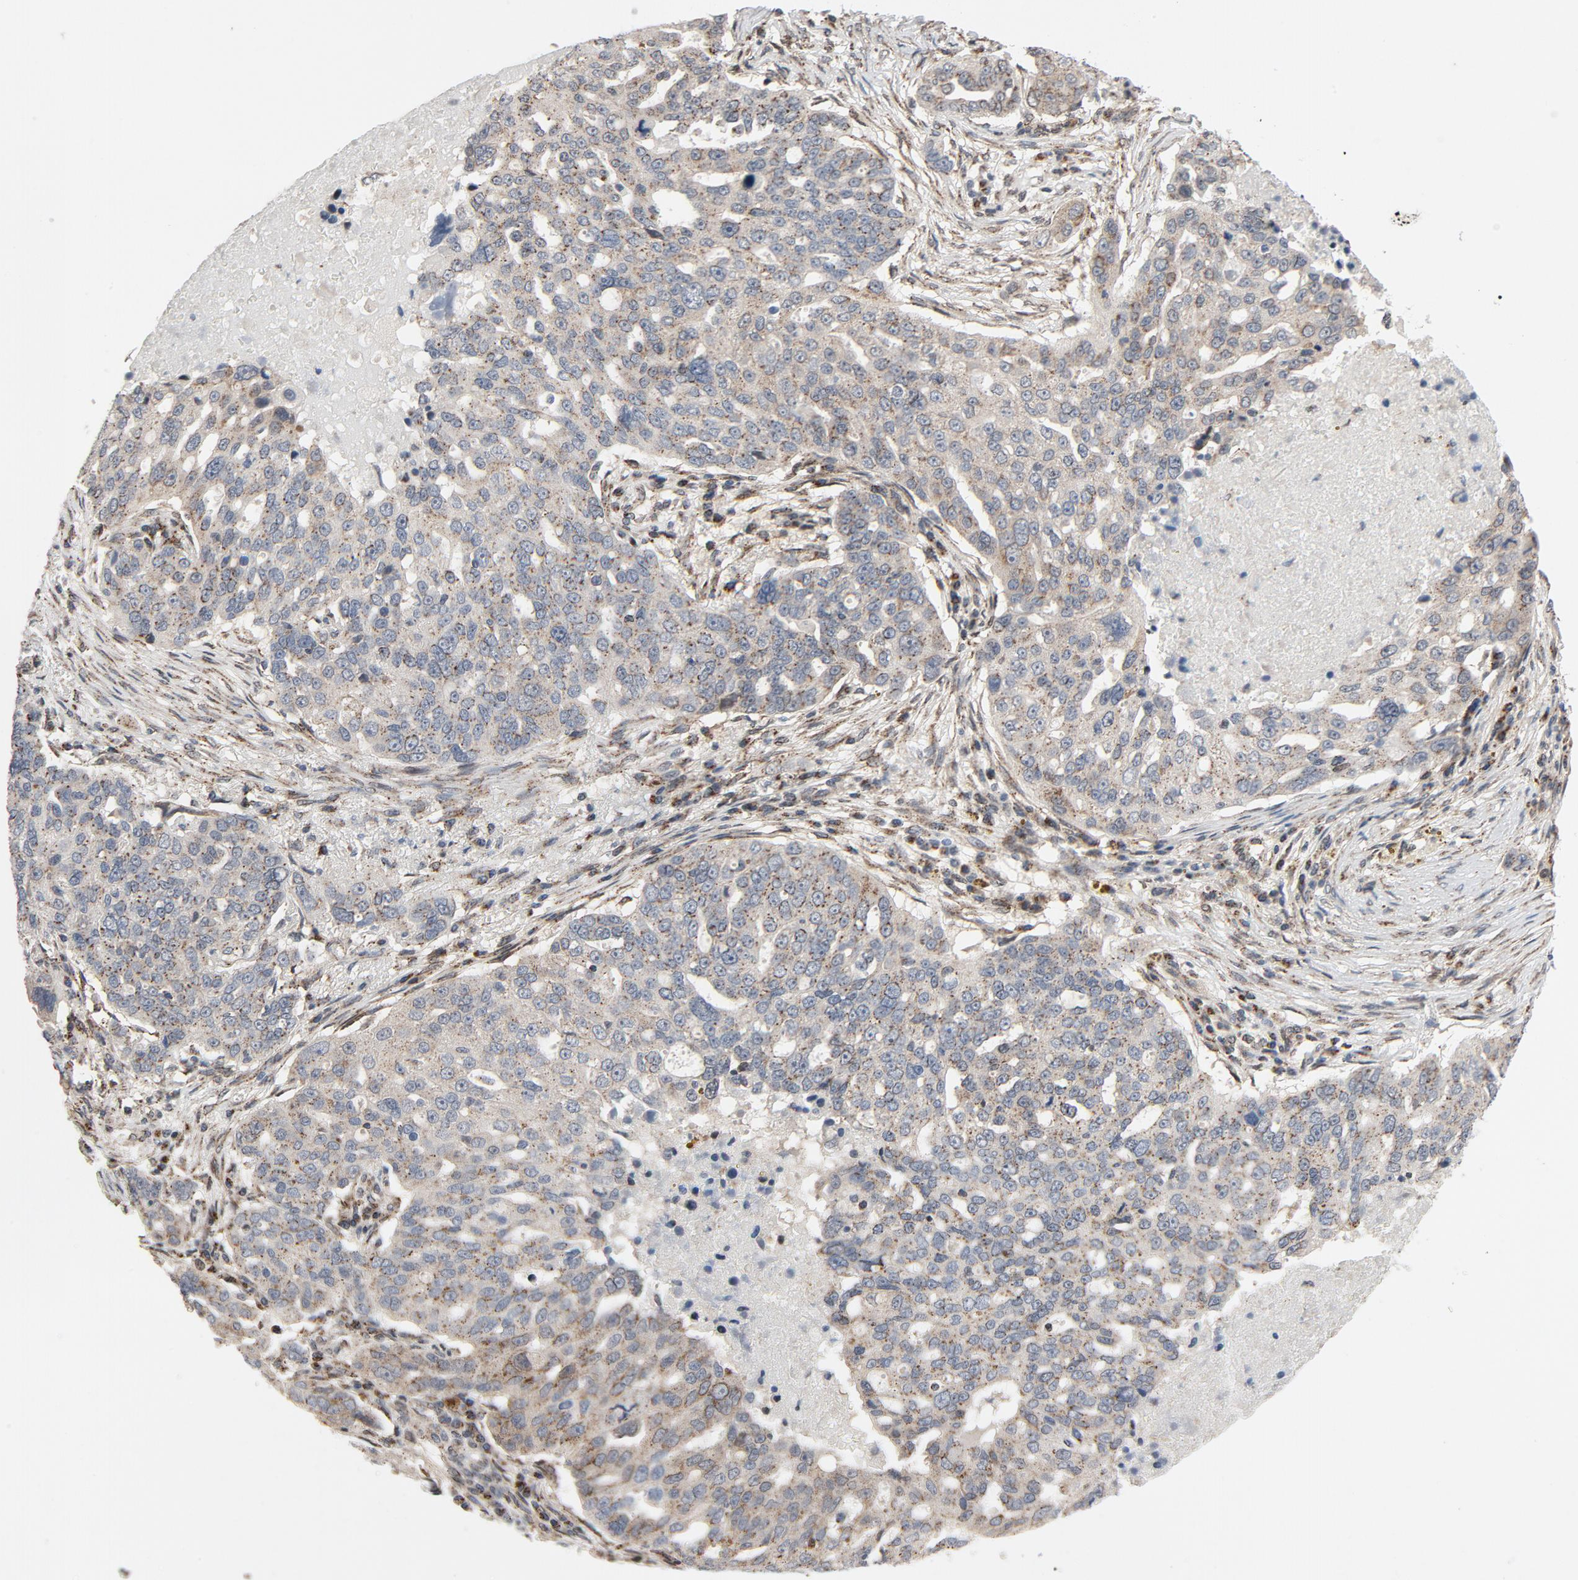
{"staining": {"intensity": "weak", "quantity": "25%-75%", "location": "cytoplasmic/membranous"}, "tissue": "ovarian cancer", "cell_type": "Tumor cells", "image_type": "cancer", "snomed": [{"axis": "morphology", "description": "Carcinoma, endometroid"}, {"axis": "topography", "description": "Ovary"}], "caption": "The image demonstrates immunohistochemical staining of ovarian cancer (endometroid carcinoma). There is weak cytoplasmic/membranous staining is appreciated in approximately 25%-75% of tumor cells.", "gene": "RPL12", "patient": {"sex": "female", "age": 75}}